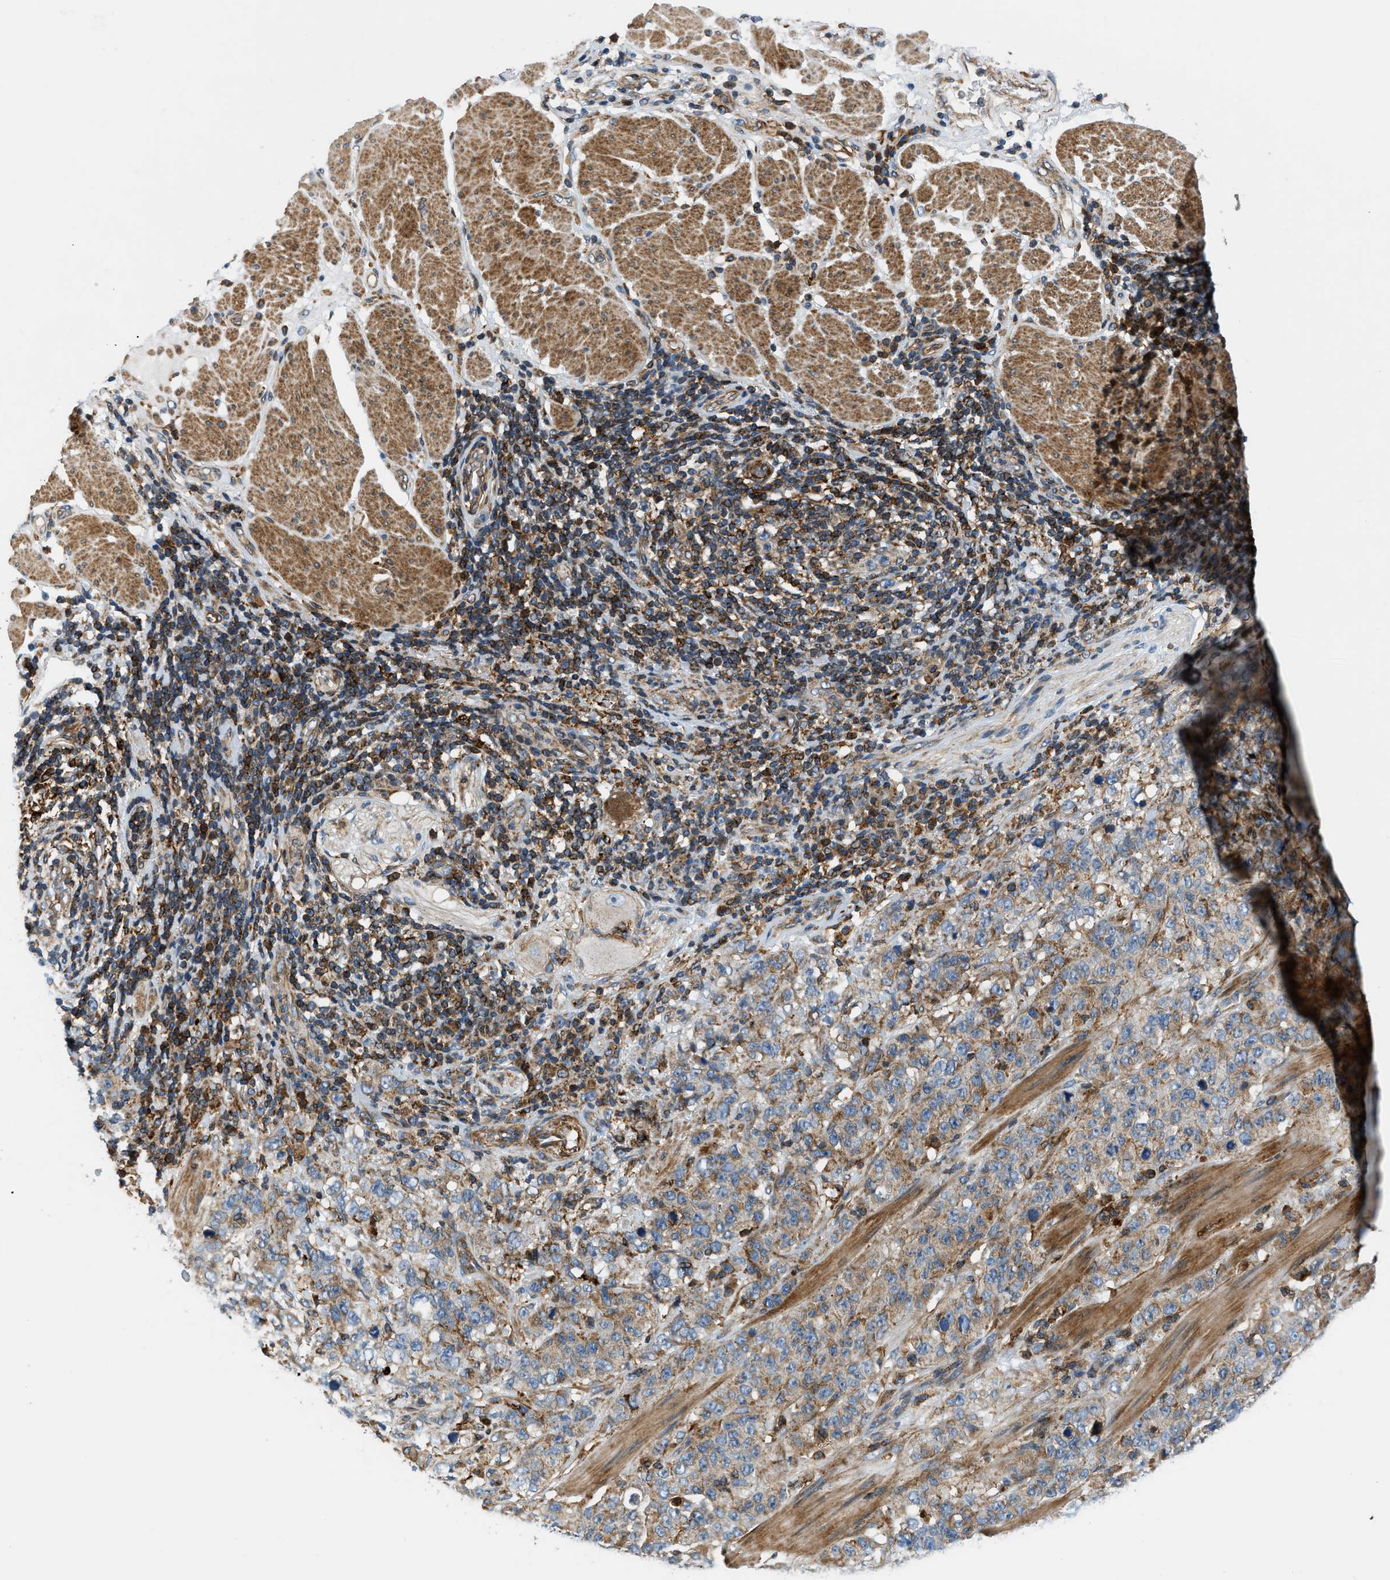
{"staining": {"intensity": "moderate", "quantity": ">75%", "location": "cytoplasmic/membranous"}, "tissue": "stomach cancer", "cell_type": "Tumor cells", "image_type": "cancer", "snomed": [{"axis": "morphology", "description": "Adenocarcinoma, NOS"}, {"axis": "topography", "description": "Stomach"}], "caption": "The photomicrograph reveals immunohistochemical staining of adenocarcinoma (stomach). There is moderate cytoplasmic/membranous expression is appreciated in about >75% of tumor cells.", "gene": "DHODH", "patient": {"sex": "male", "age": 48}}